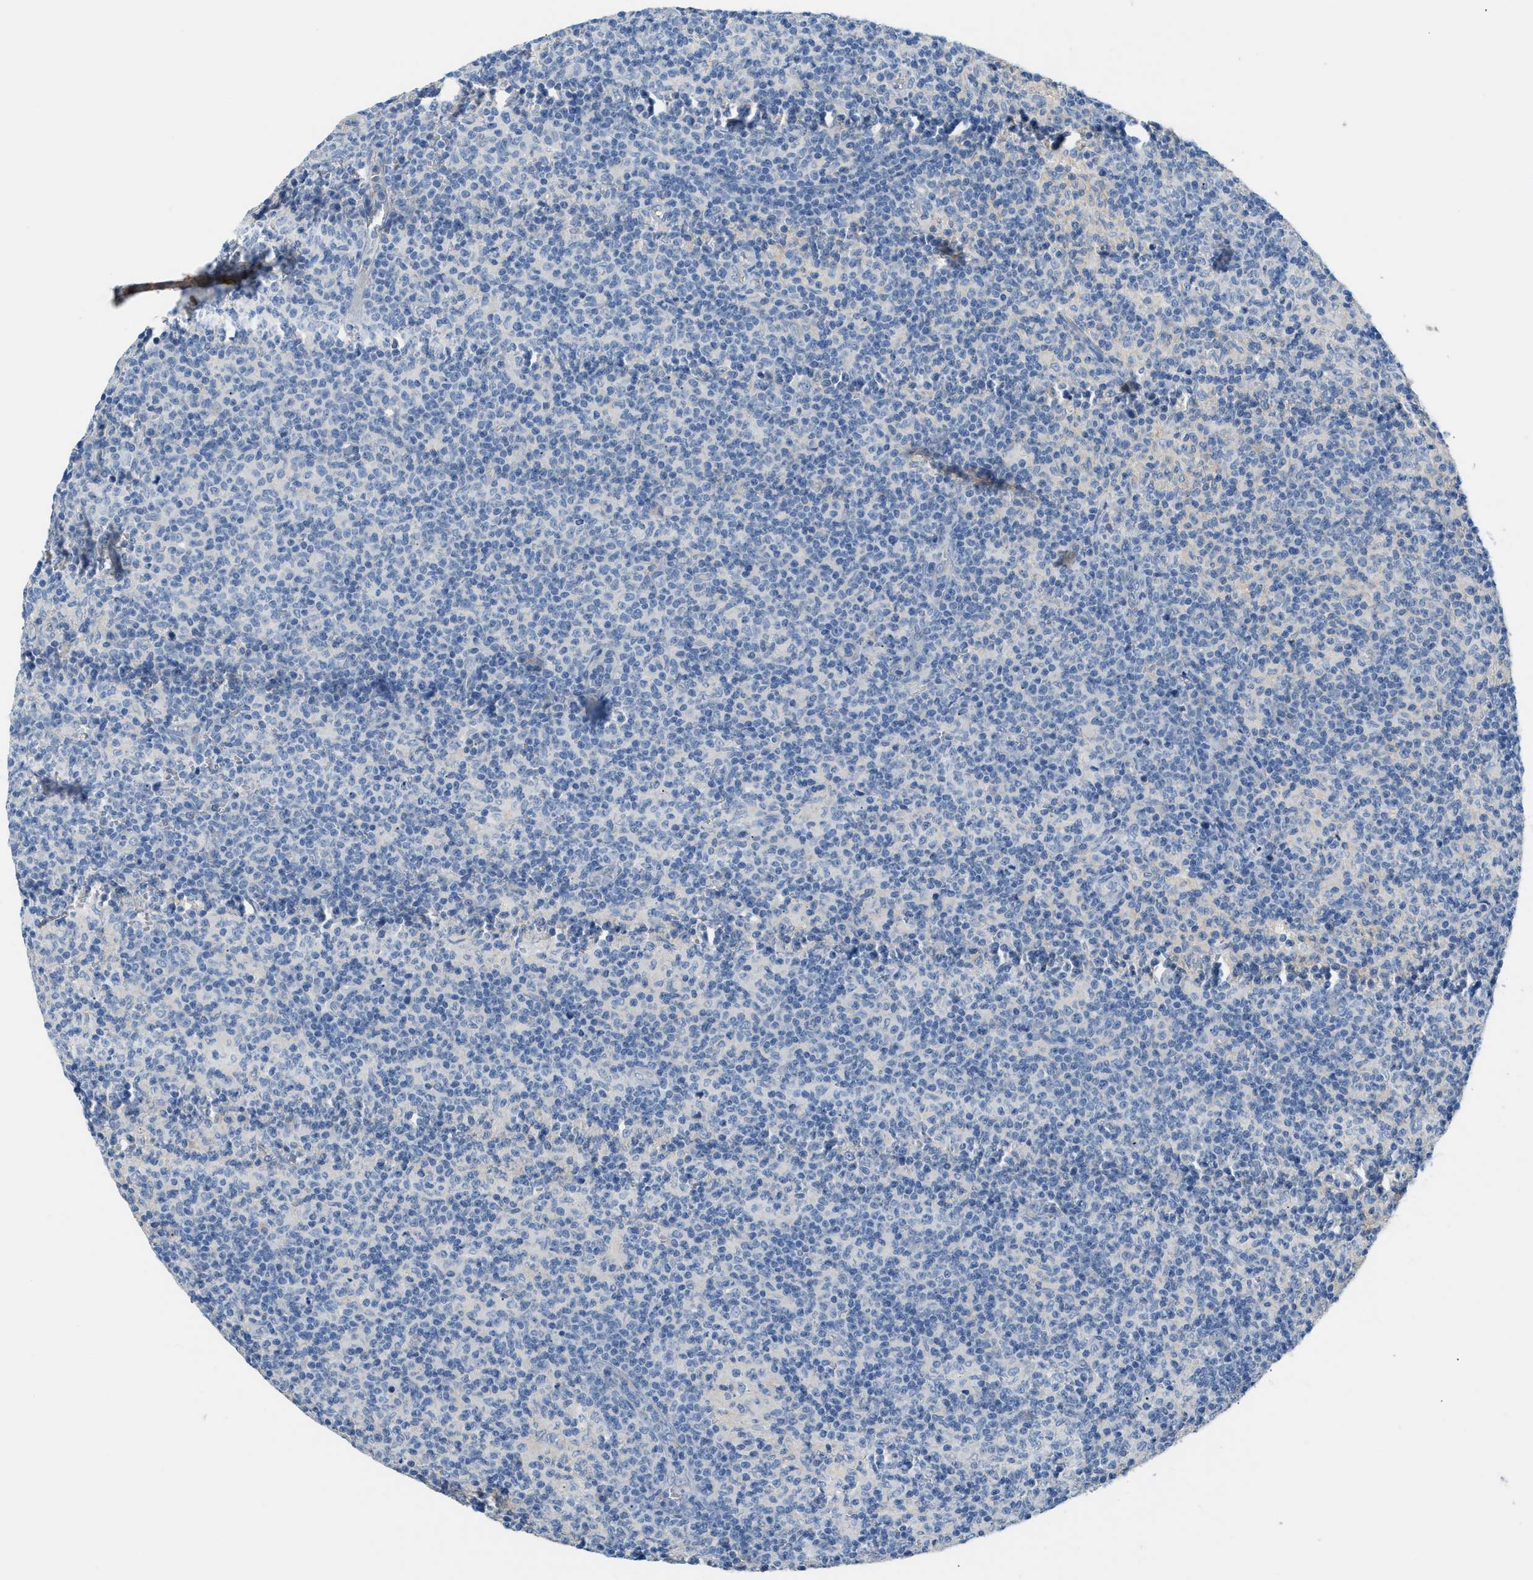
{"staining": {"intensity": "negative", "quantity": "none", "location": "none"}, "tissue": "lymph node", "cell_type": "Germinal center cells", "image_type": "normal", "snomed": [{"axis": "morphology", "description": "Normal tissue, NOS"}, {"axis": "morphology", "description": "Inflammation, NOS"}, {"axis": "topography", "description": "Lymph node"}], "caption": "Immunohistochemistry of normal human lymph node demonstrates no expression in germinal center cells.", "gene": "CFI", "patient": {"sex": "male", "age": 55}}